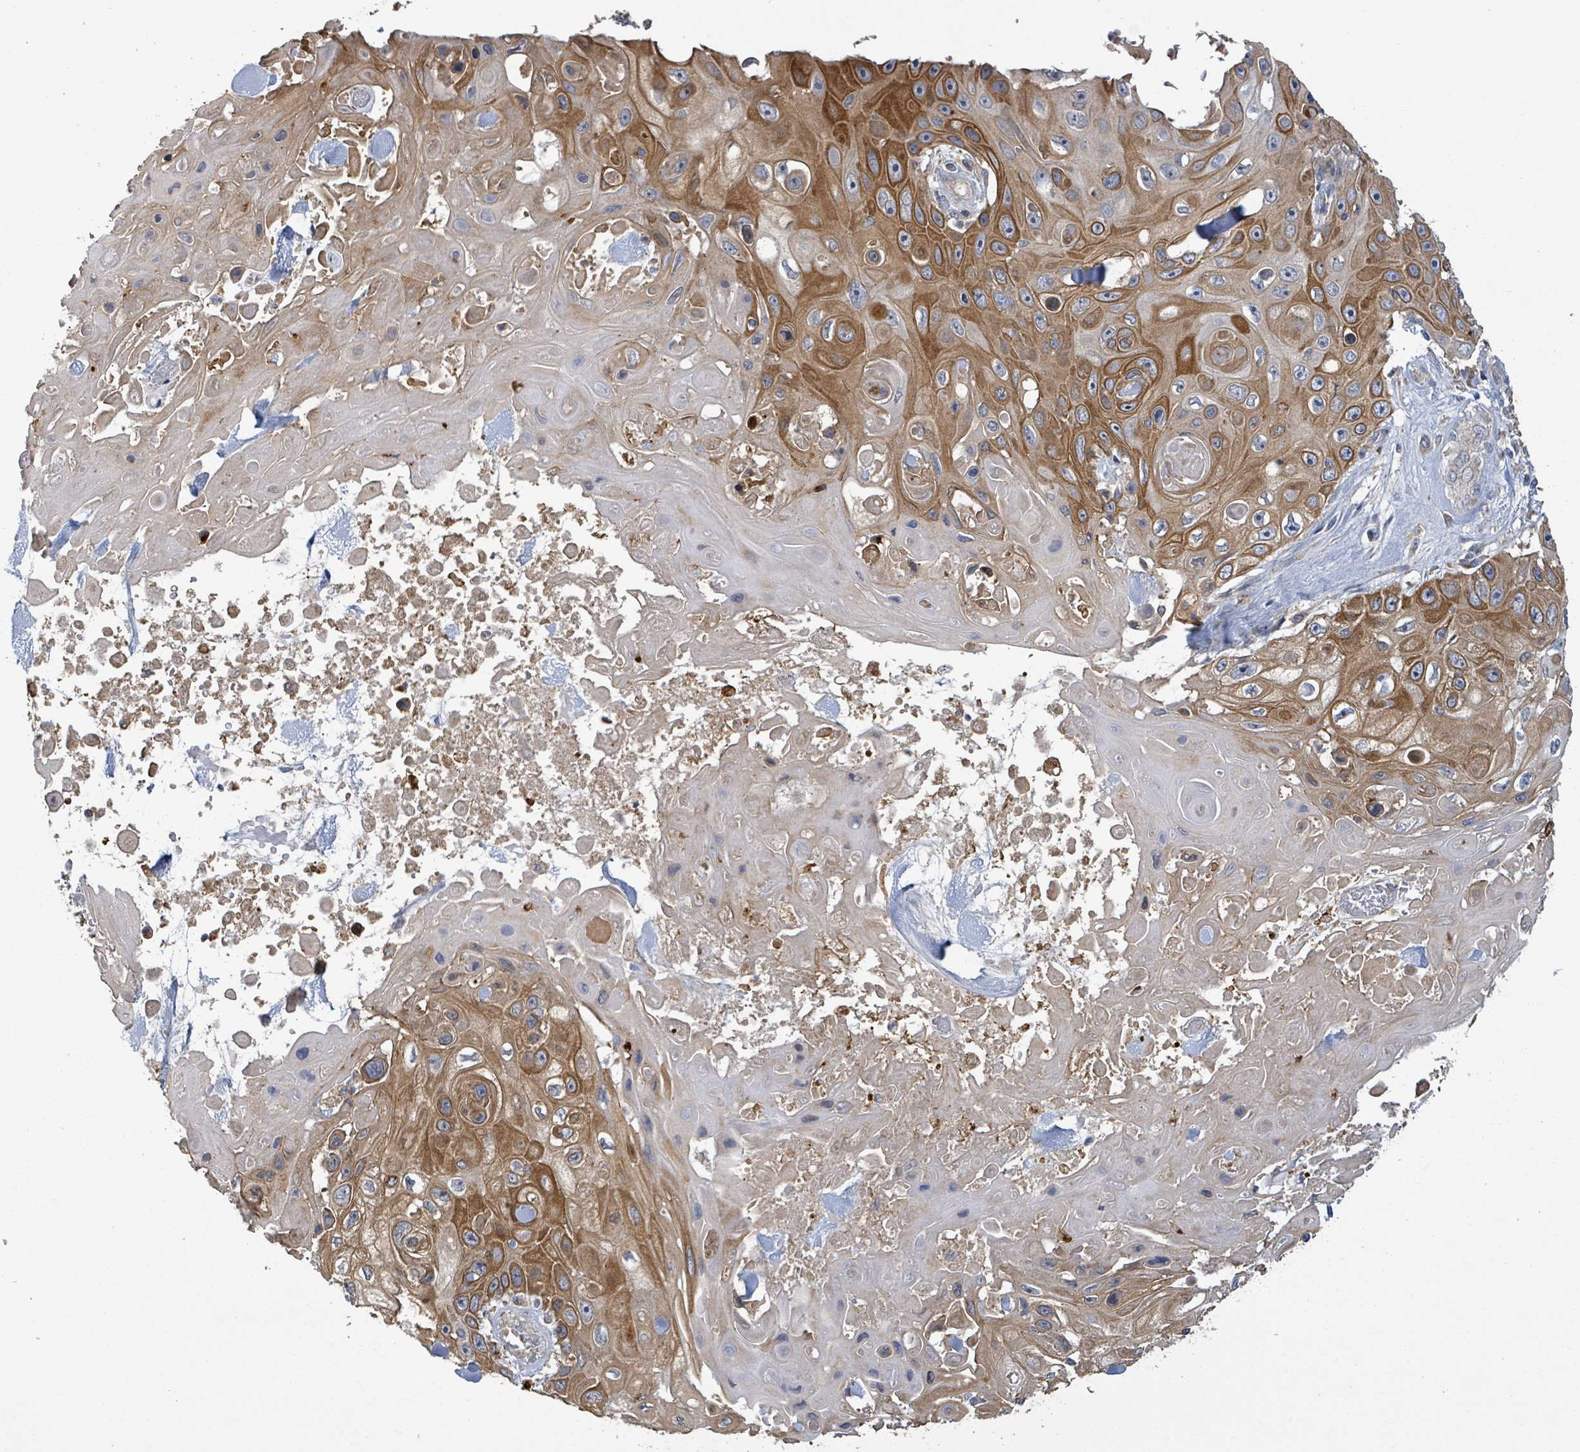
{"staining": {"intensity": "moderate", "quantity": ">75%", "location": "cytoplasmic/membranous"}, "tissue": "skin cancer", "cell_type": "Tumor cells", "image_type": "cancer", "snomed": [{"axis": "morphology", "description": "Squamous cell carcinoma, NOS"}, {"axis": "topography", "description": "Skin"}], "caption": "Protein analysis of skin cancer tissue exhibits moderate cytoplasmic/membranous positivity in about >75% of tumor cells. Using DAB (3,3'-diaminobenzidine) (brown) and hematoxylin (blue) stains, captured at high magnification using brightfield microscopy.", "gene": "PLAAT1", "patient": {"sex": "male", "age": 82}}